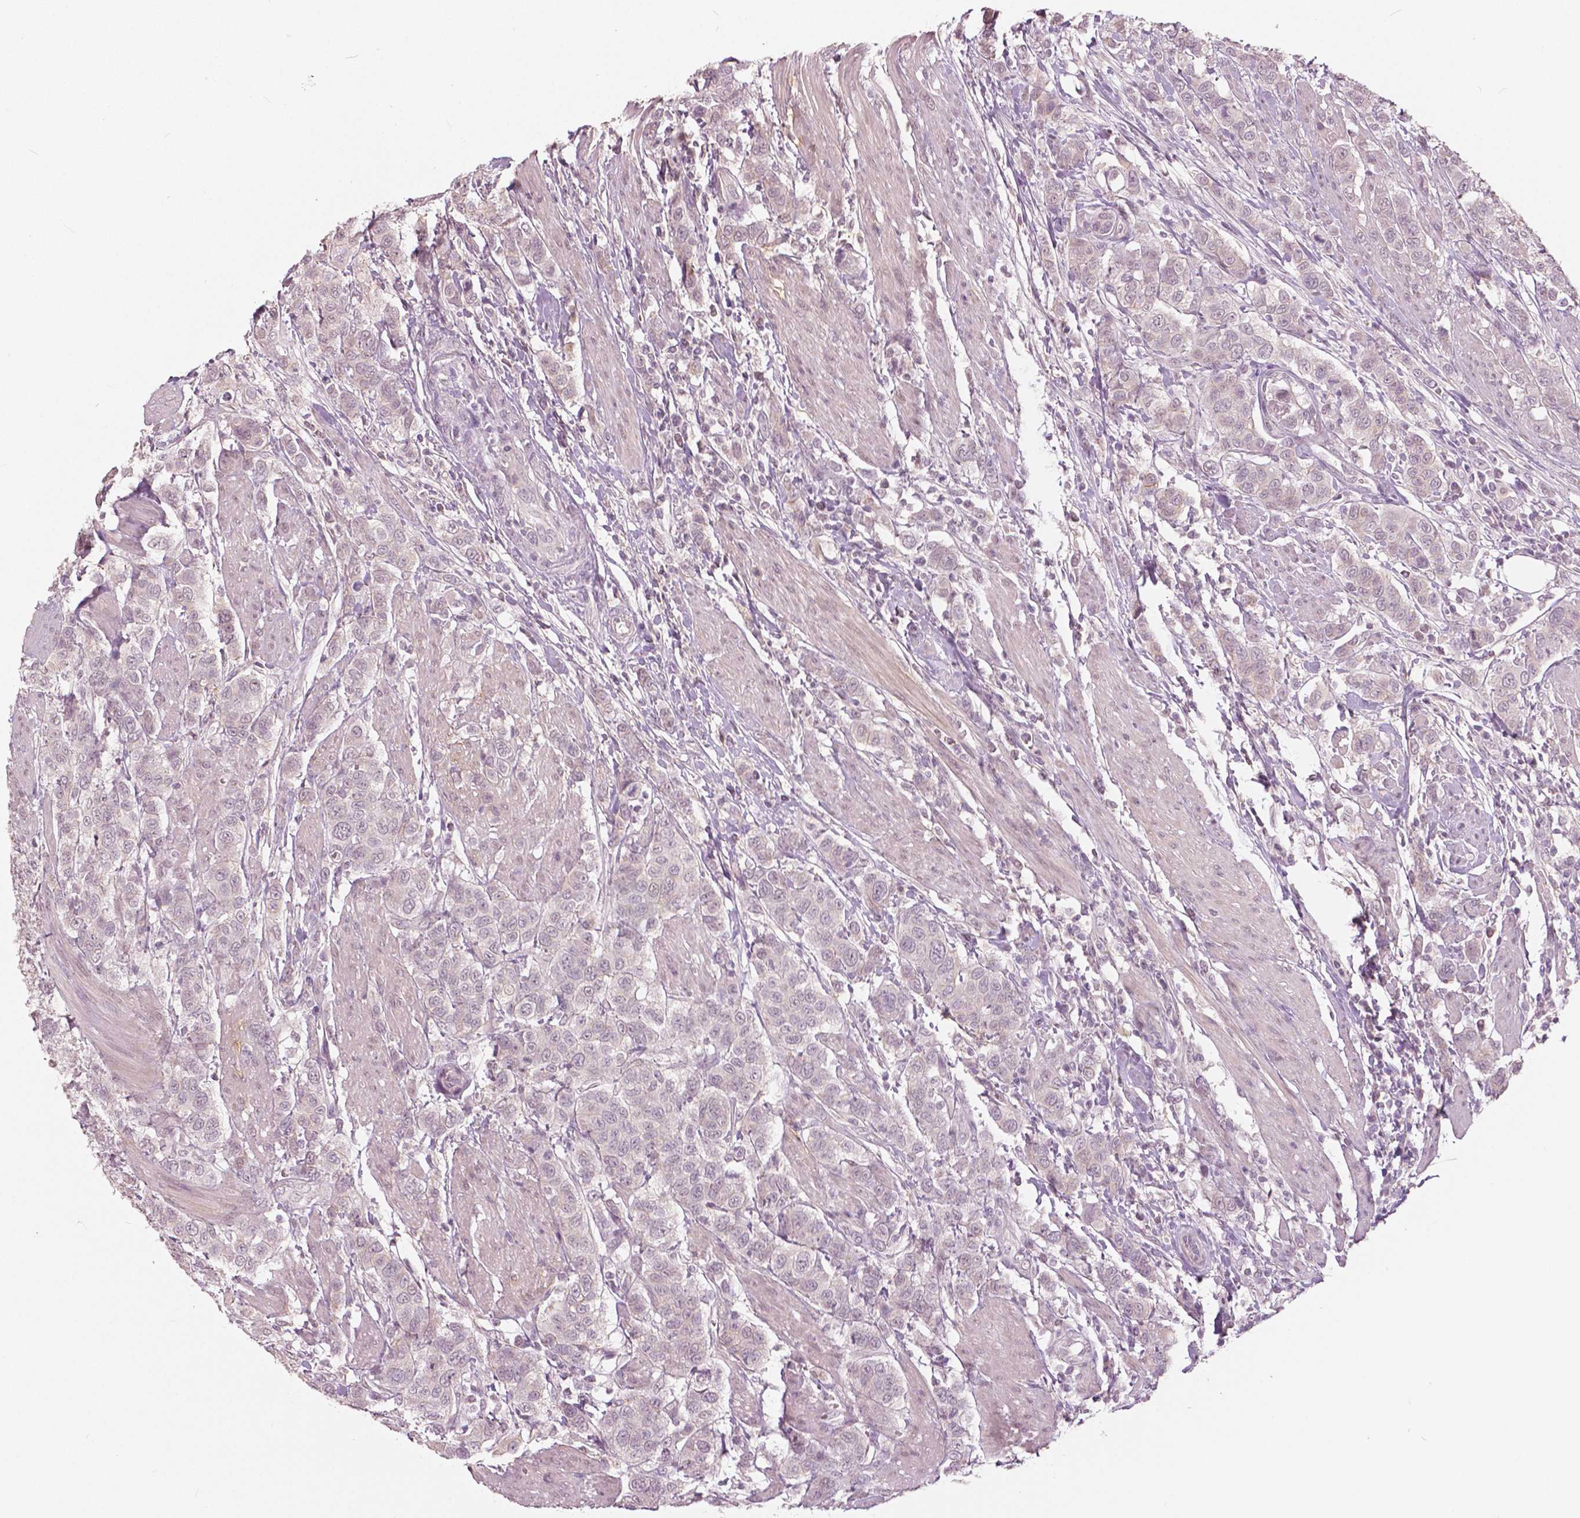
{"staining": {"intensity": "negative", "quantity": "none", "location": "none"}, "tissue": "urothelial cancer", "cell_type": "Tumor cells", "image_type": "cancer", "snomed": [{"axis": "morphology", "description": "Urothelial carcinoma, High grade"}, {"axis": "topography", "description": "Urinary bladder"}], "caption": "DAB (3,3'-diaminobenzidine) immunohistochemical staining of high-grade urothelial carcinoma exhibits no significant staining in tumor cells.", "gene": "NANOG", "patient": {"sex": "female", "age": 58}}